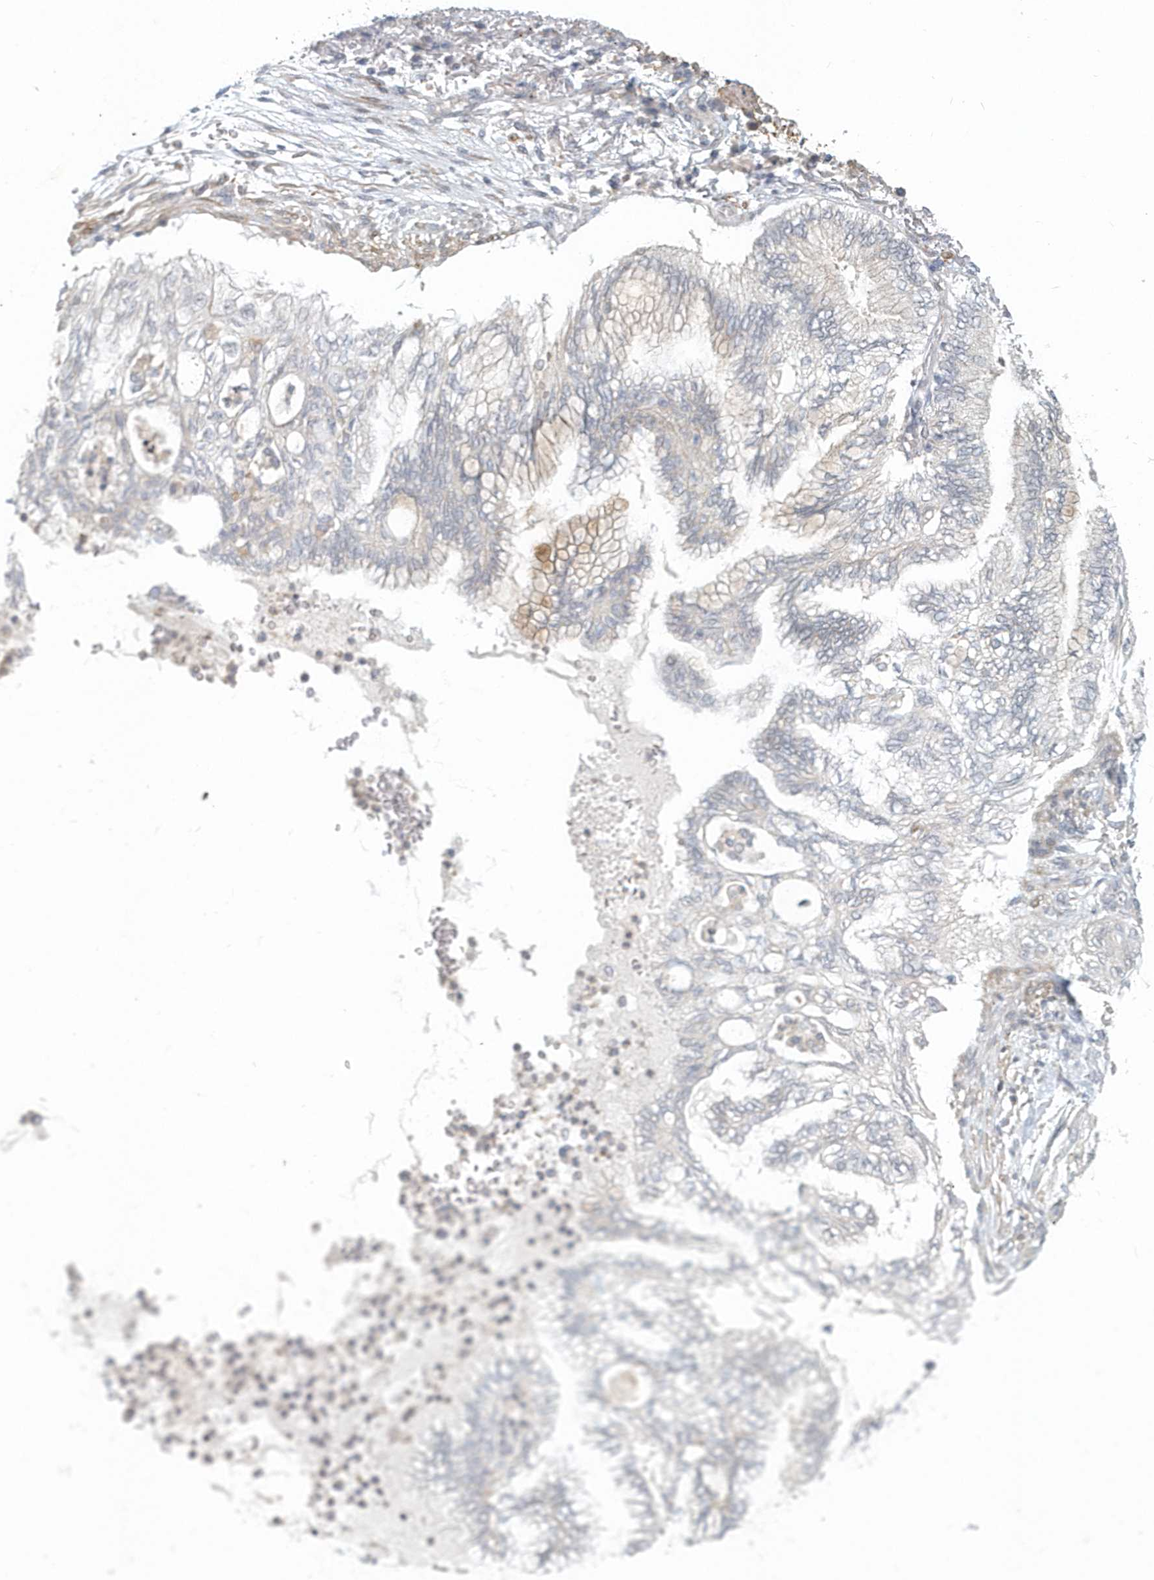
{"staining": {"intensity": "negative", "quantity": "none", "location": "none"}, "tissue": "lung cancer", "cell_type": "Tumor cells", "image_type": "cancer", "snomed": [{"axis": "morphology", "description": "Adenocarcinoma, NOS"}, {"axis": "topography", "description": "Lung"}], "caption": "There is no significant staining in tumor cells of adenocarcinoma (lung).", "gene": "NAPB", "patient": {"sex": "female", "age": 70}}